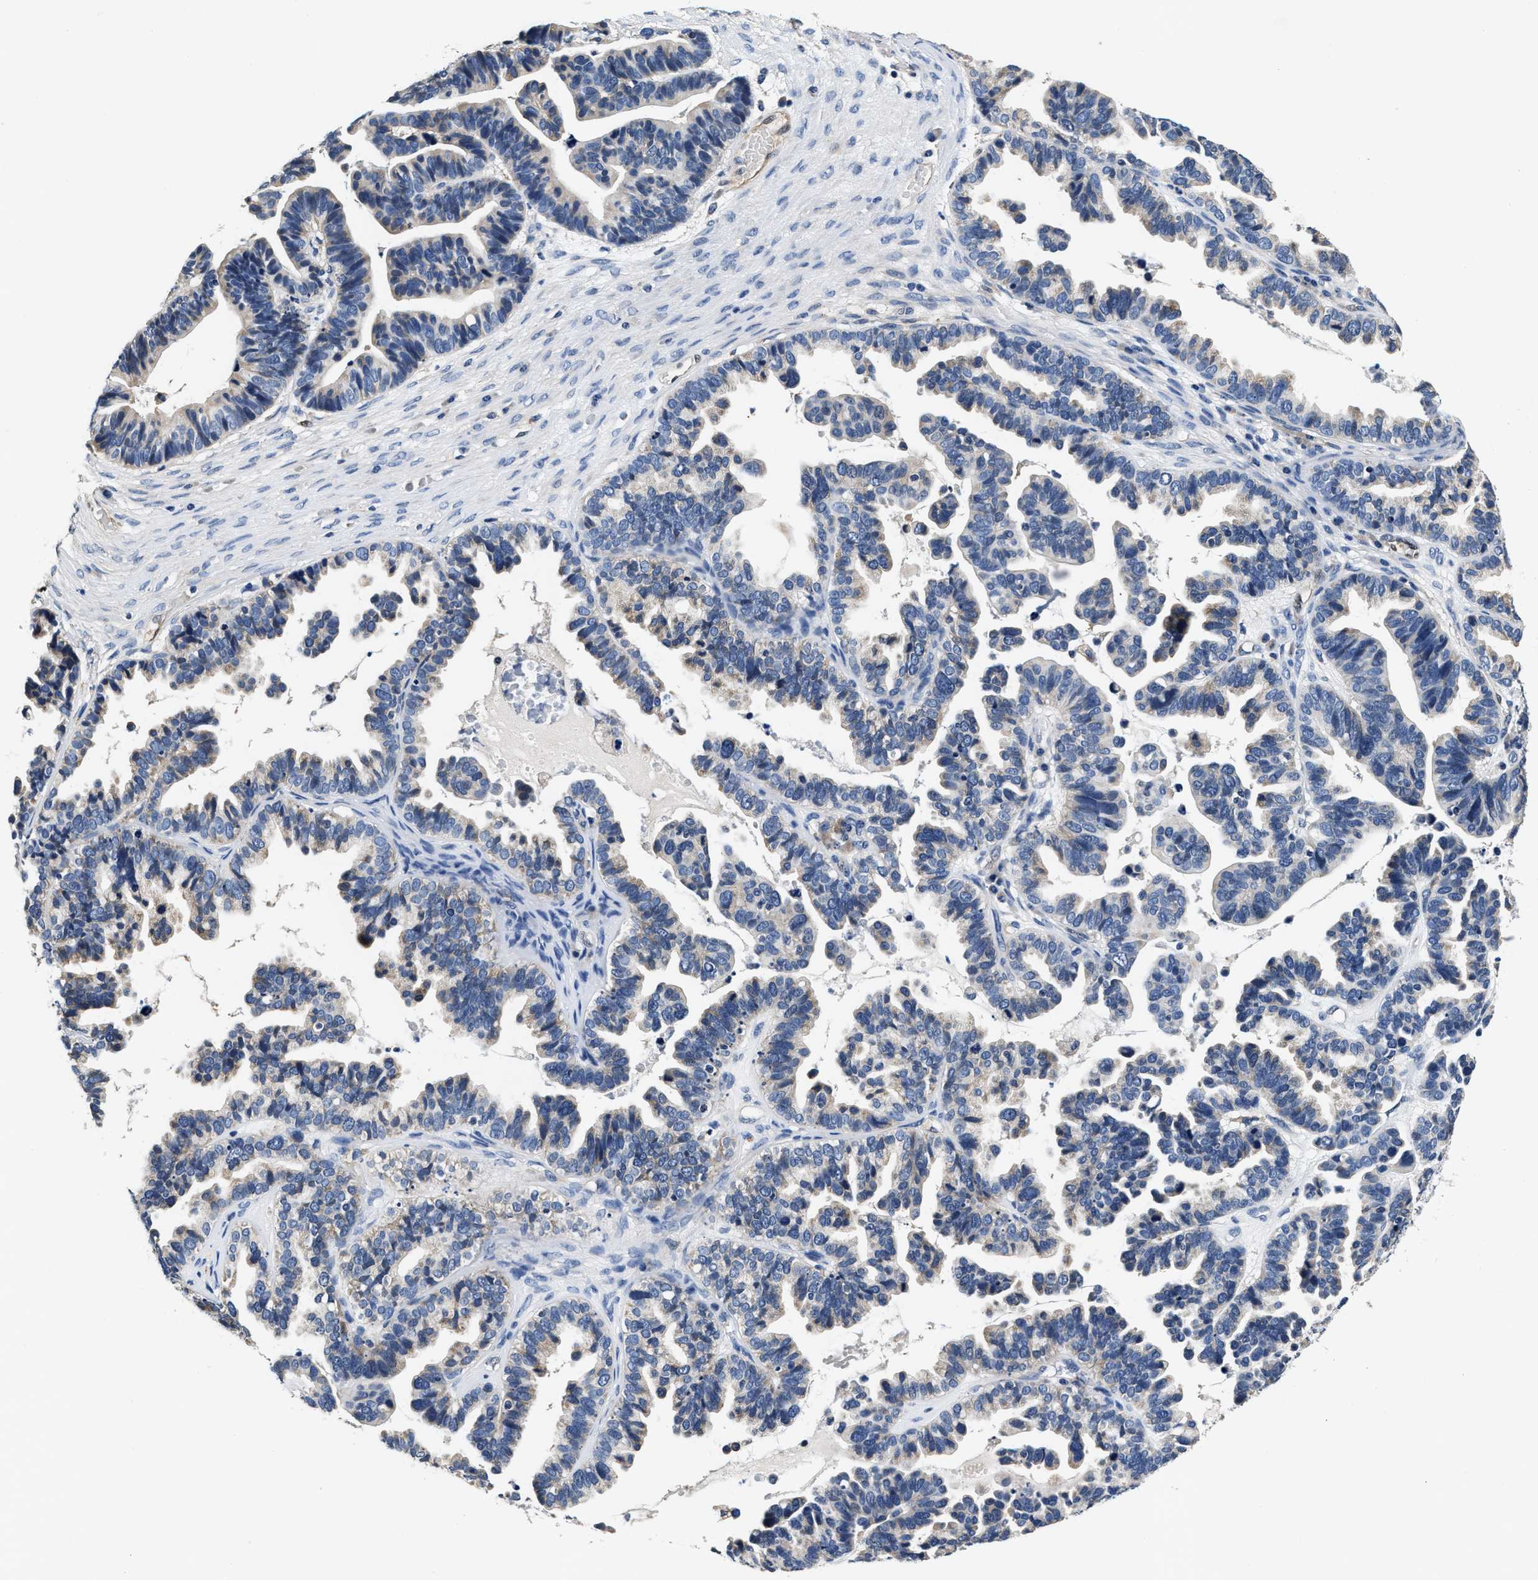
{"staining": {"intensity": "weak", "quantity": "<25%", "location": "cytoplasmic/membranous"}, "tissue": "ovarian cancer", "cell_type": "Tumor cells", "image_type": "cancer", "snomed": [{"axis": "morphology", "description": "Cystadenocarcinoma, serous, NOS"}, {"axis": "topography", "description": "Ovary"}], "caption": "Immunohistochemistry histopathology image of neoplastic tissue: serous cystadenocarcinoma (ovarian) stained with DAB (3,3'-diaminobenzidine) demonstrates no significant protein staining in tumor cells.", "gene": "ANKIB1", "patient": {"sex": "female", "age": 56}}